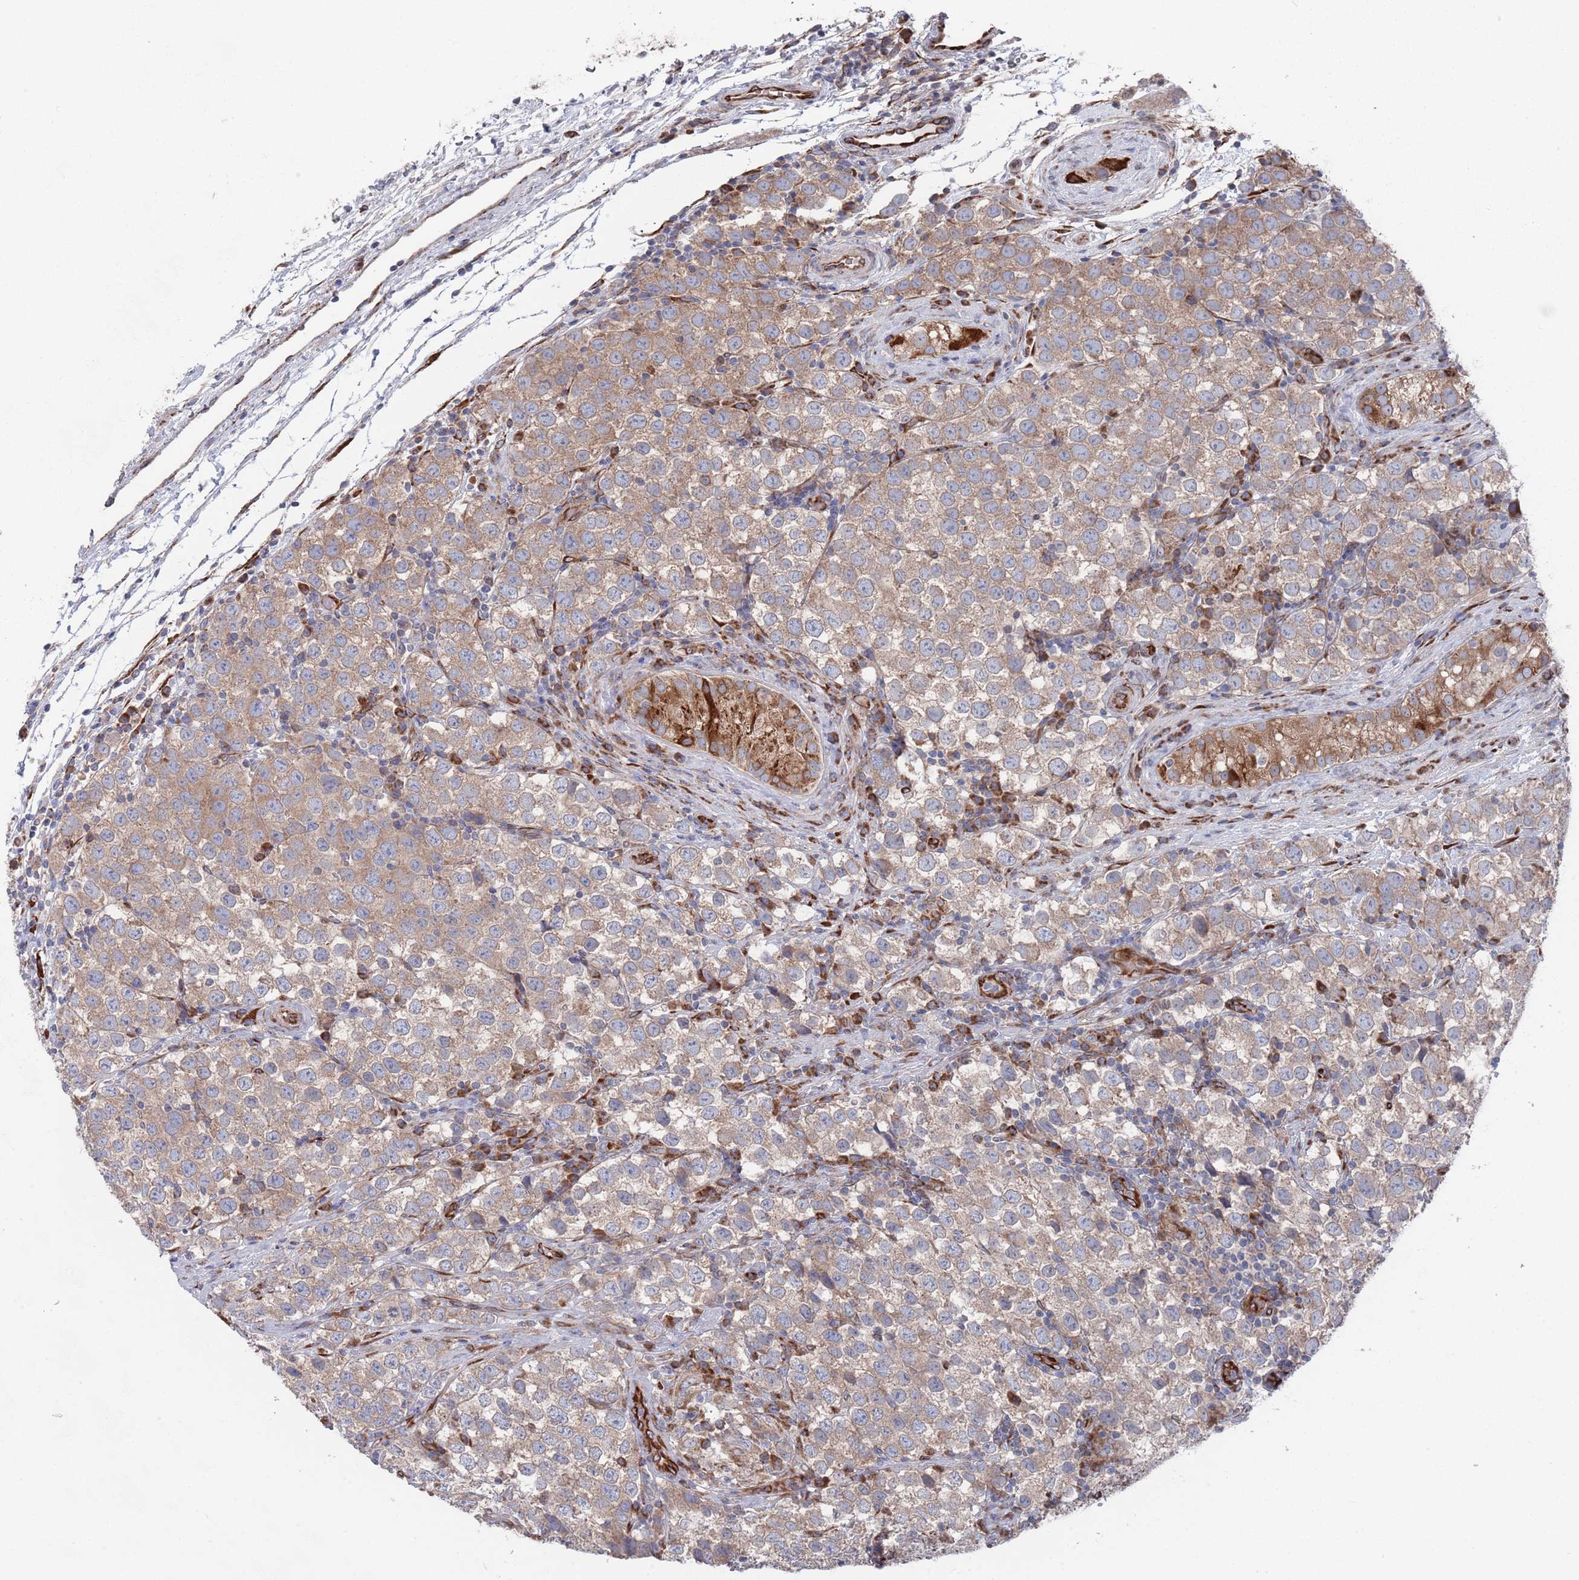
{"staining": {"intensity": "weak", "quantity": ">75%", "location": "cytoplasmic/membranous"}, "tissue": "testis cancer", "cell_type": "Tumor cells", "image_type": "cancer", "snomed": [{"axis": "morphology", "description": "Seminoma, NOS"}, {"axis": "topography", "description": "Testis"}], "caption": "A brown stain labels weak cytoplasmic/membranous positivity of a protein in testis cancer (seminoma) tumor cells.", "gene": "CCDC106", "patient": {"sex": "male", "age": 34}}